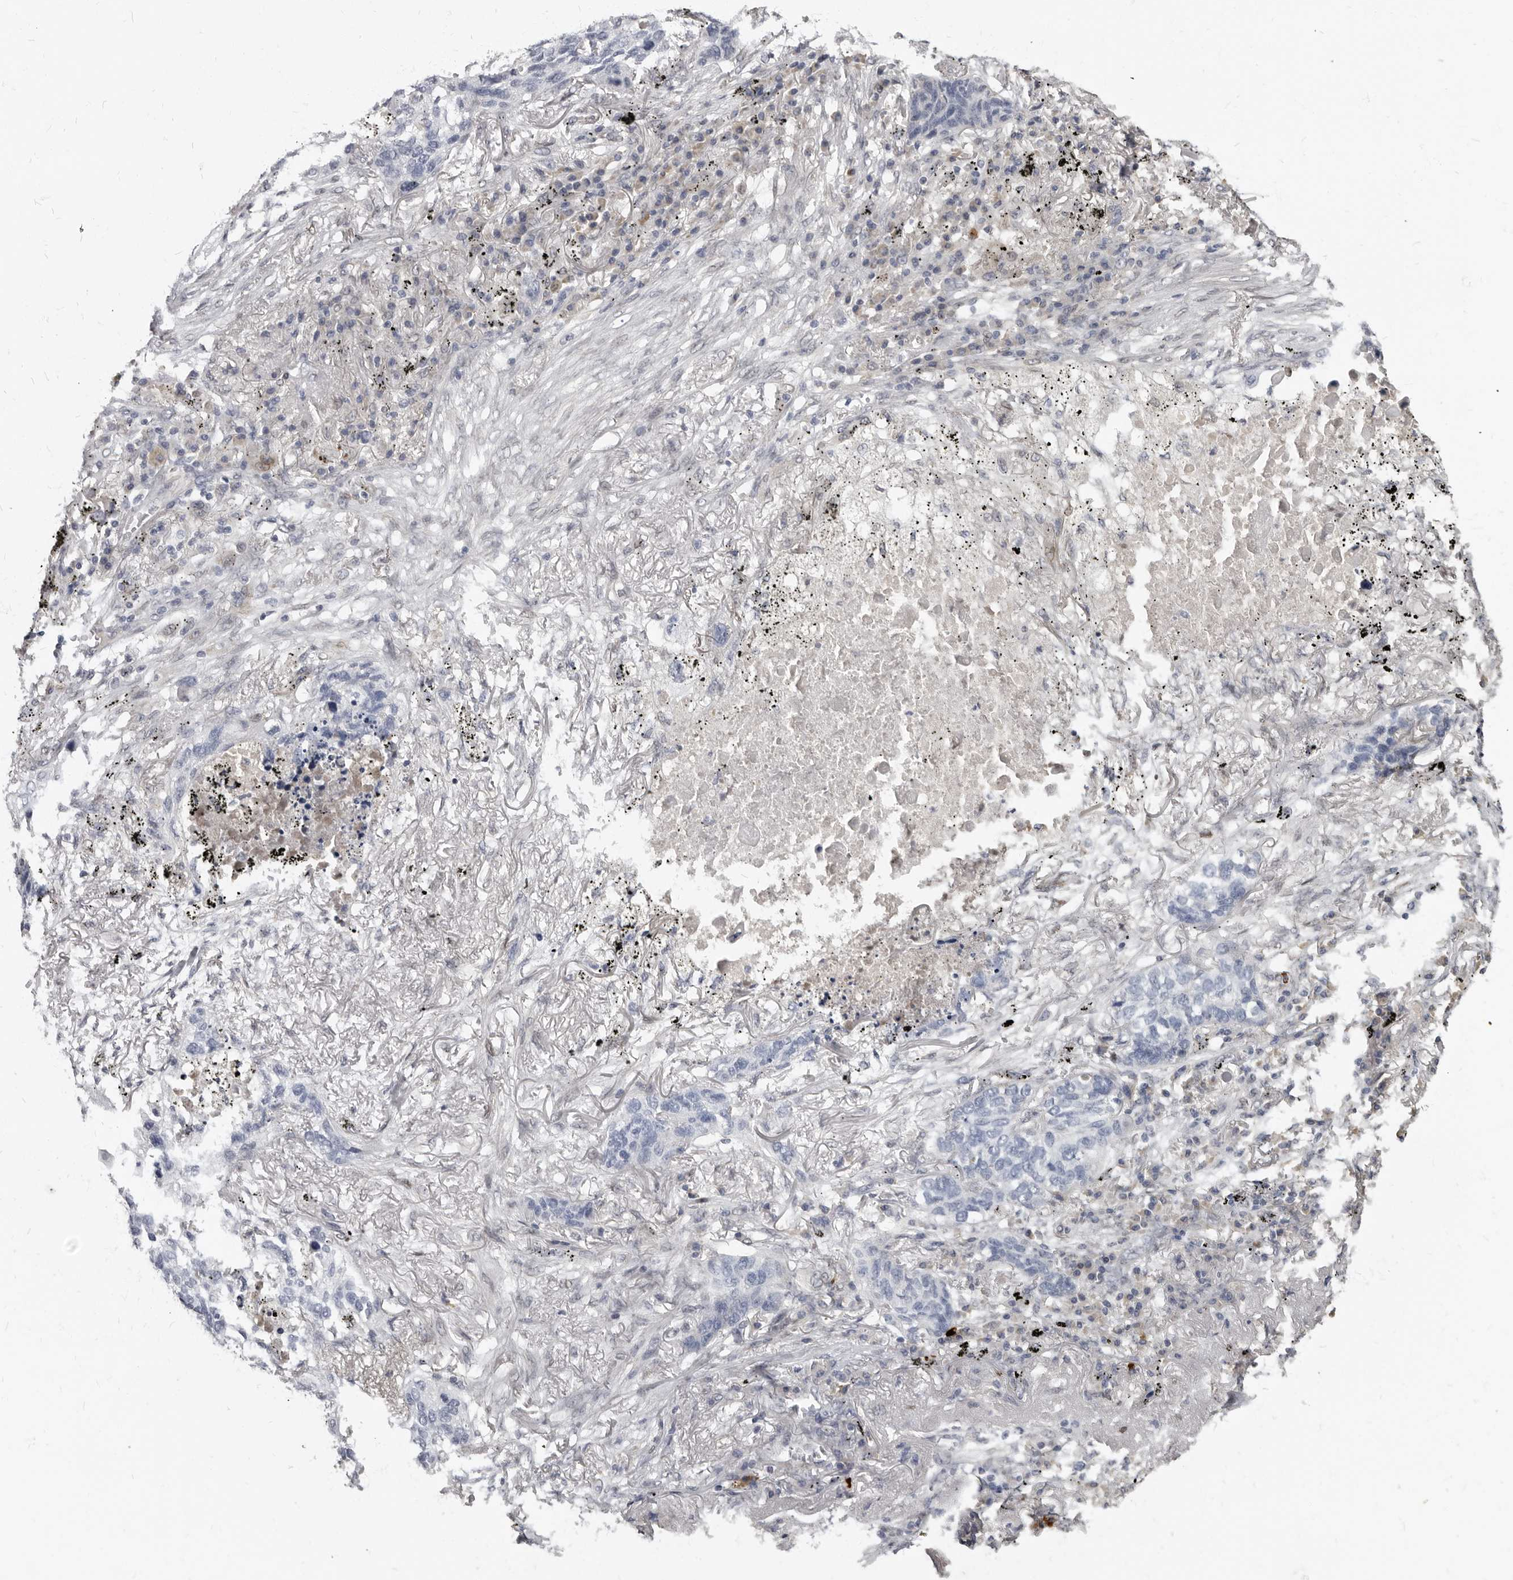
{"staining": {"intensity": "negative", "quantity": "none", "location": "none"}, "tissue": "lung cancer", "cell_type": "Tumor cells", "image_type": "cancer", "snomed": [{"axis": "morphology", "description": "Squamous cell carcinoma, NOS"}, {"axis": "topography", "description": "Lung"}], "caption": "The immunohistochemistry (IHC) photomicrograph has no significant positivity in tumor cells of lung cancer (squamous cell carcinoma) tissue. The staining was performed using DAB (3,3'-diaminobenzidine) to visualize the protein expression in brown, while the nuclei were stained in blue with hematoxylin (Magnification: 20x).", "gene": "MRGPRF", "patient": {"sex": "female", "age": 63}}